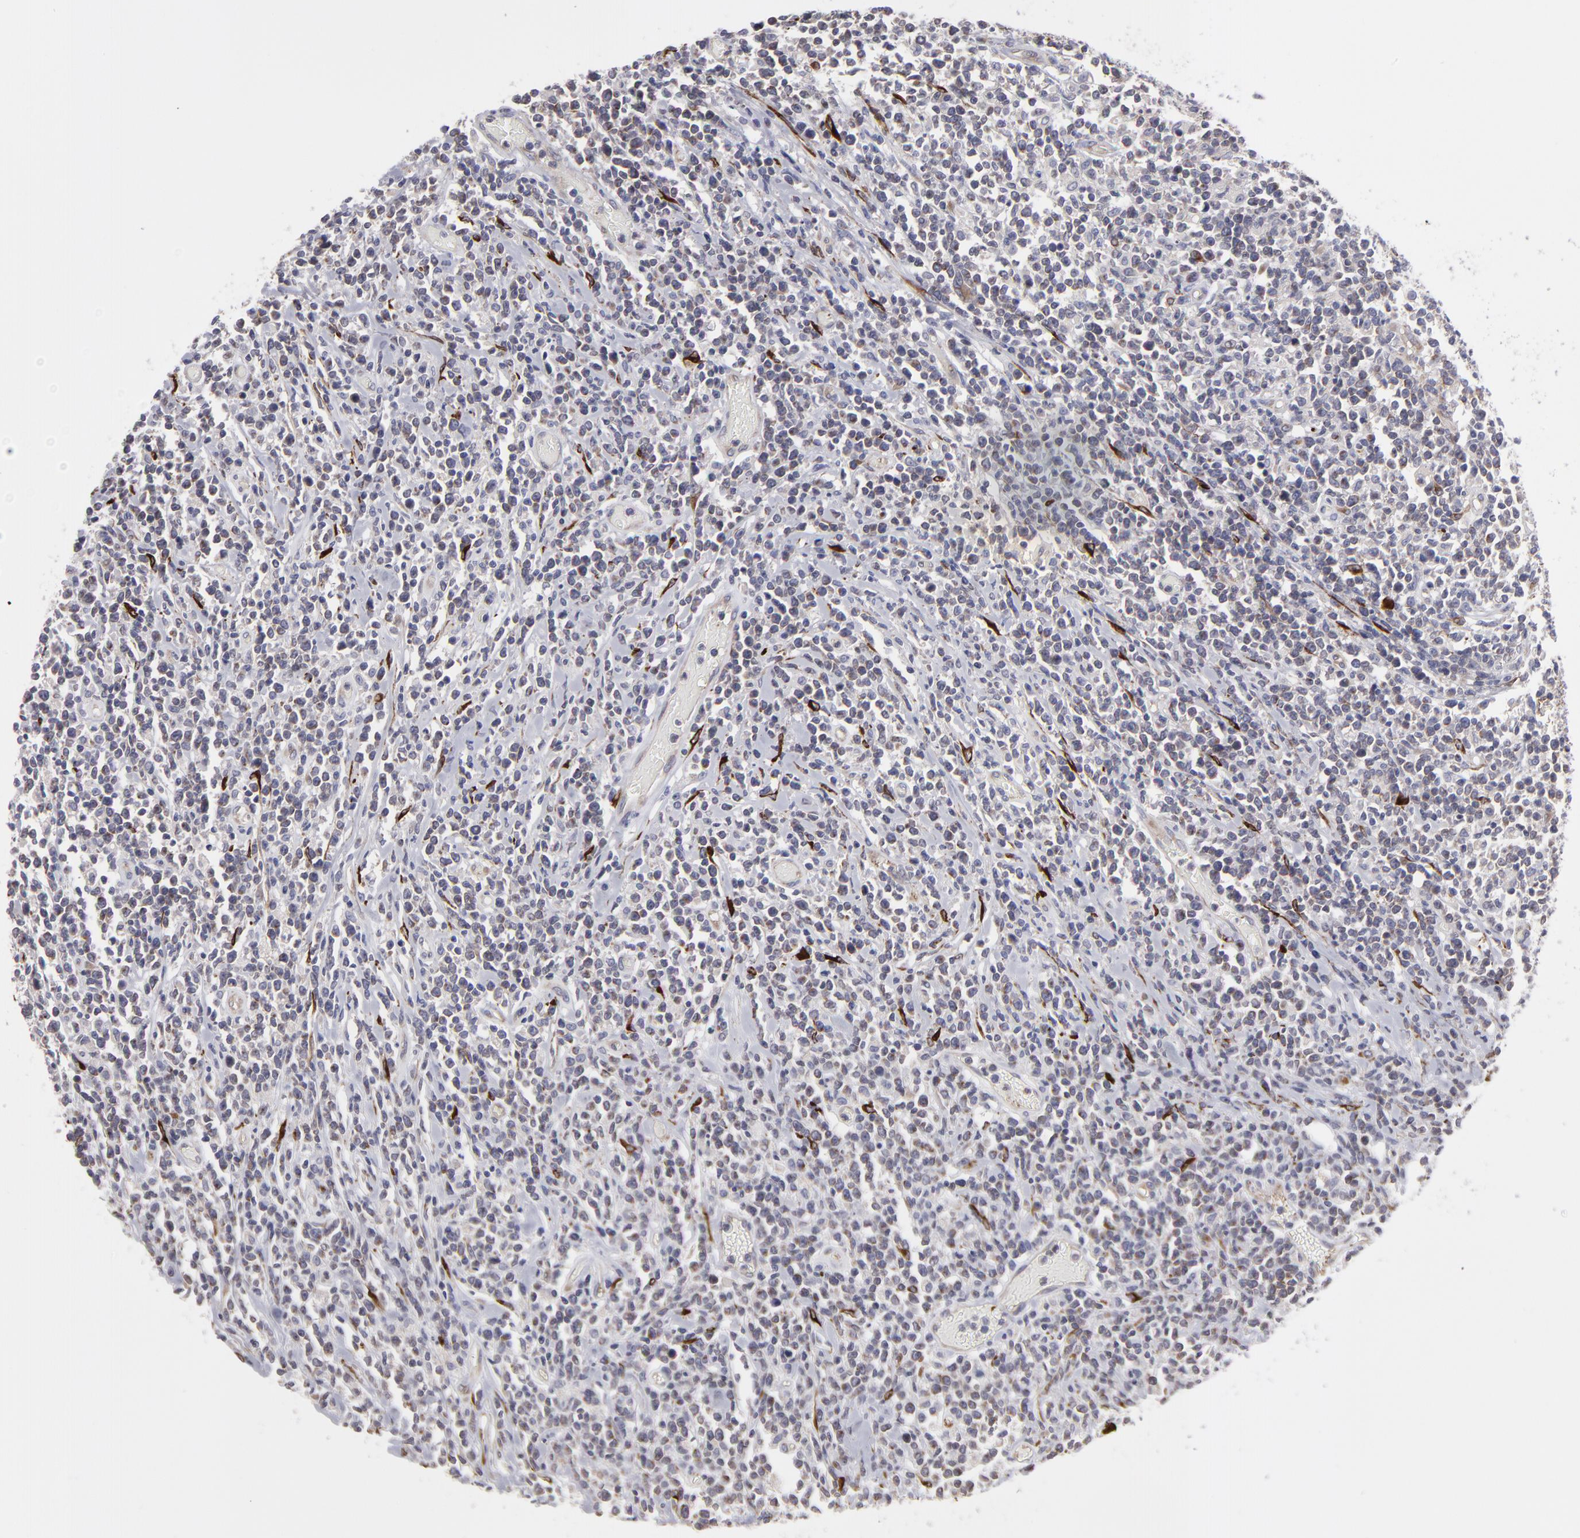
{"staining": {"intensity": "weak", "quantity": "<25%", "location": "cytoplasmic/membranous"}, "tissue": "lymphoma", "cell_type": "Tumor cells", "image_type": "cancer", "snomed": [{"axis": "morphology", "description": "Malignant lymphoma, non-Hodgkin's type, High grade"}, {"axis": "topography", "description": "Colon"}], "caption": "IHC photomicrograph of lymphoma stained for a protein (brown), which displays no expression in tumor cells.", "gene": "SLMAP", "patient": {"sex": "male", "age": 82}}